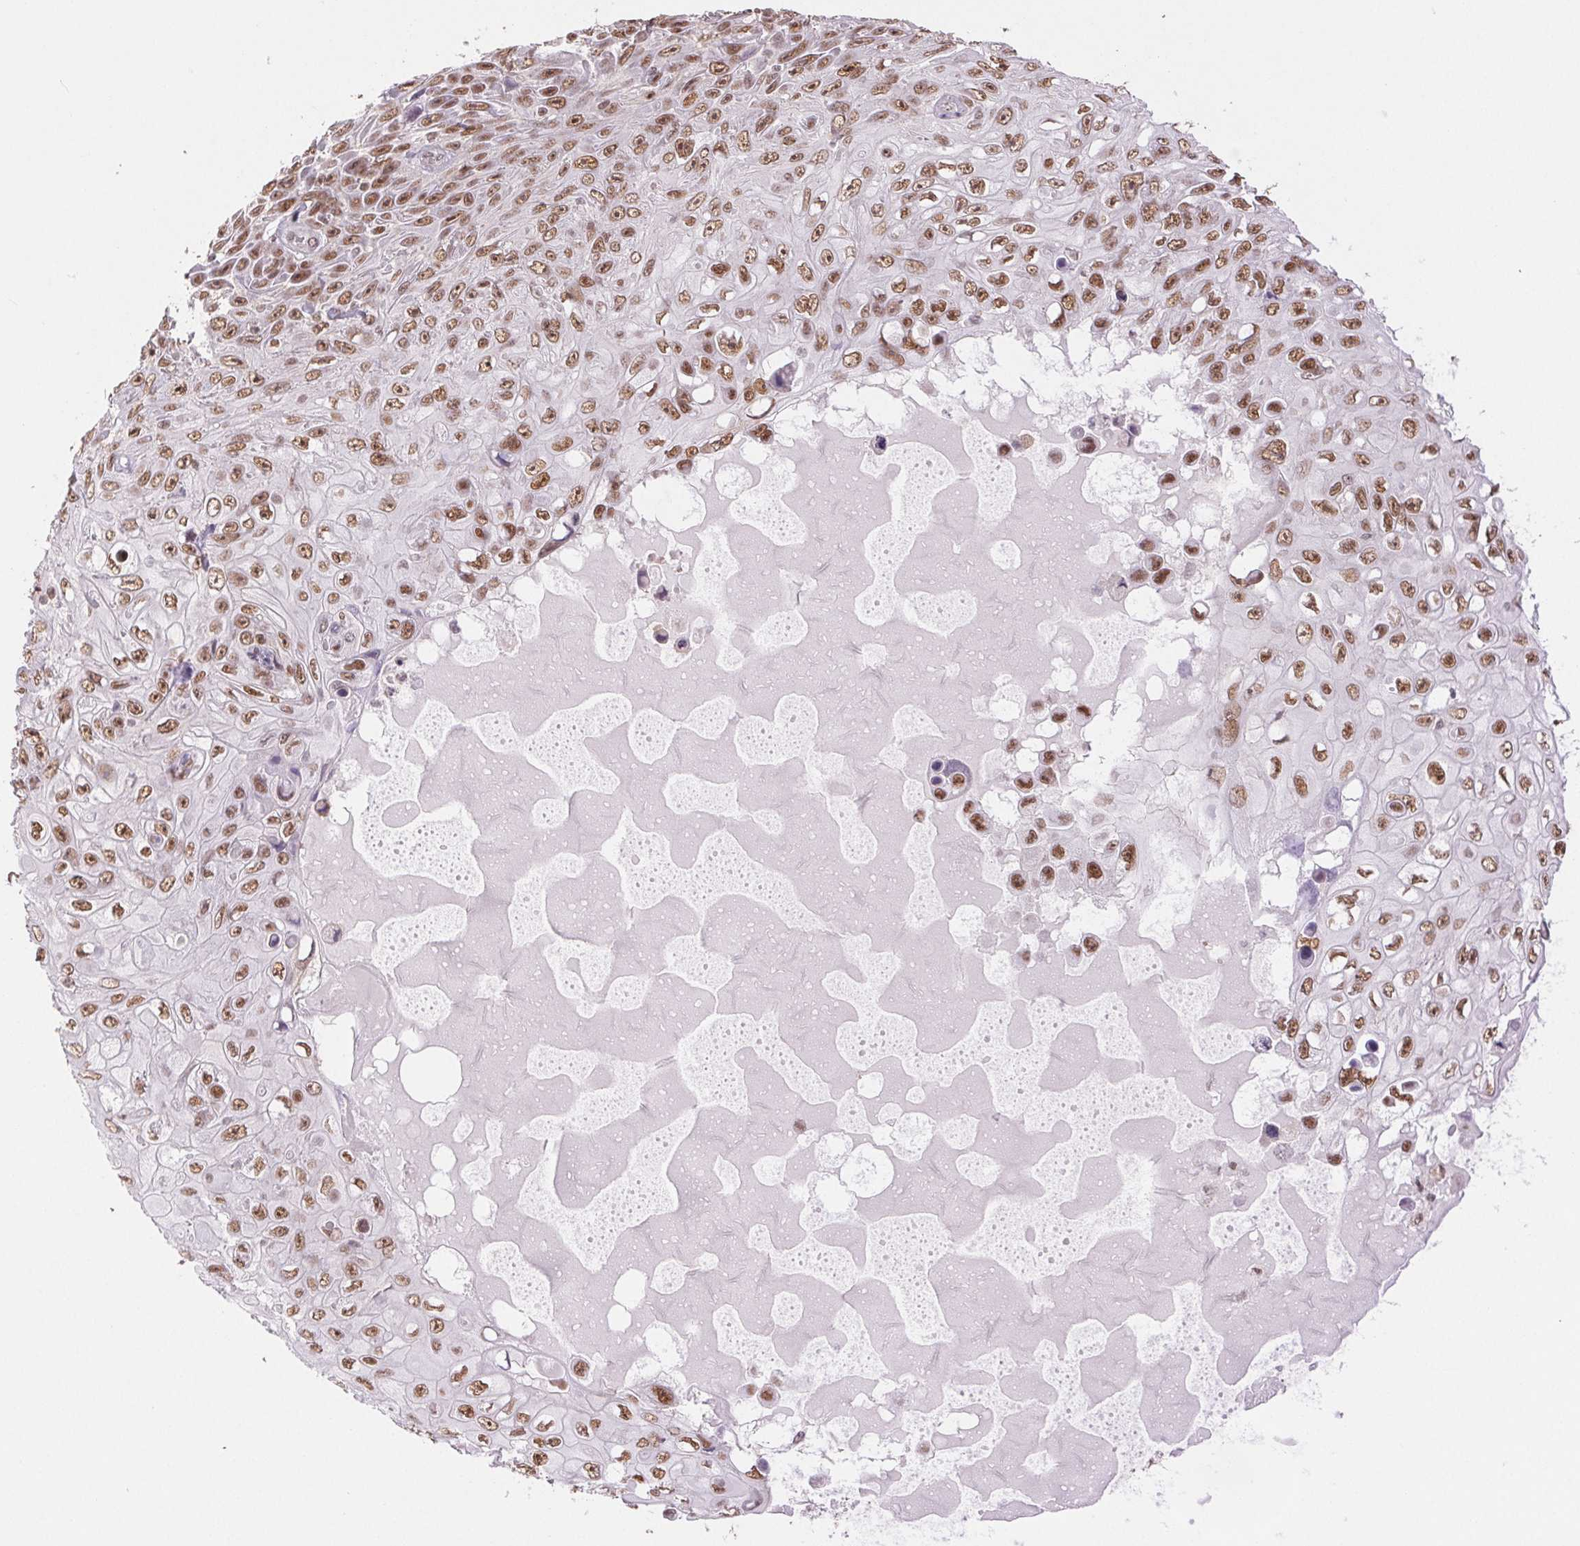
{"staining": {"intensity": "moderate", "quantity": ">75%", "location": "nuclear"}, "tissue": "skin cancer", "cell_type": "Tumor cells", "image_type": "cancer", "snomed": [{"axis": "morphology", "description": "Squamous cell carcinoma, NOS"}, {"axis": "topography", "description": "Skin"}], "caption": "Tumor cells reveal moderate nuclear positivity in about >75% of cells in skin cancer.", "gene": "RPRD1B", "patient": {"sex": "male", "age": 82}}